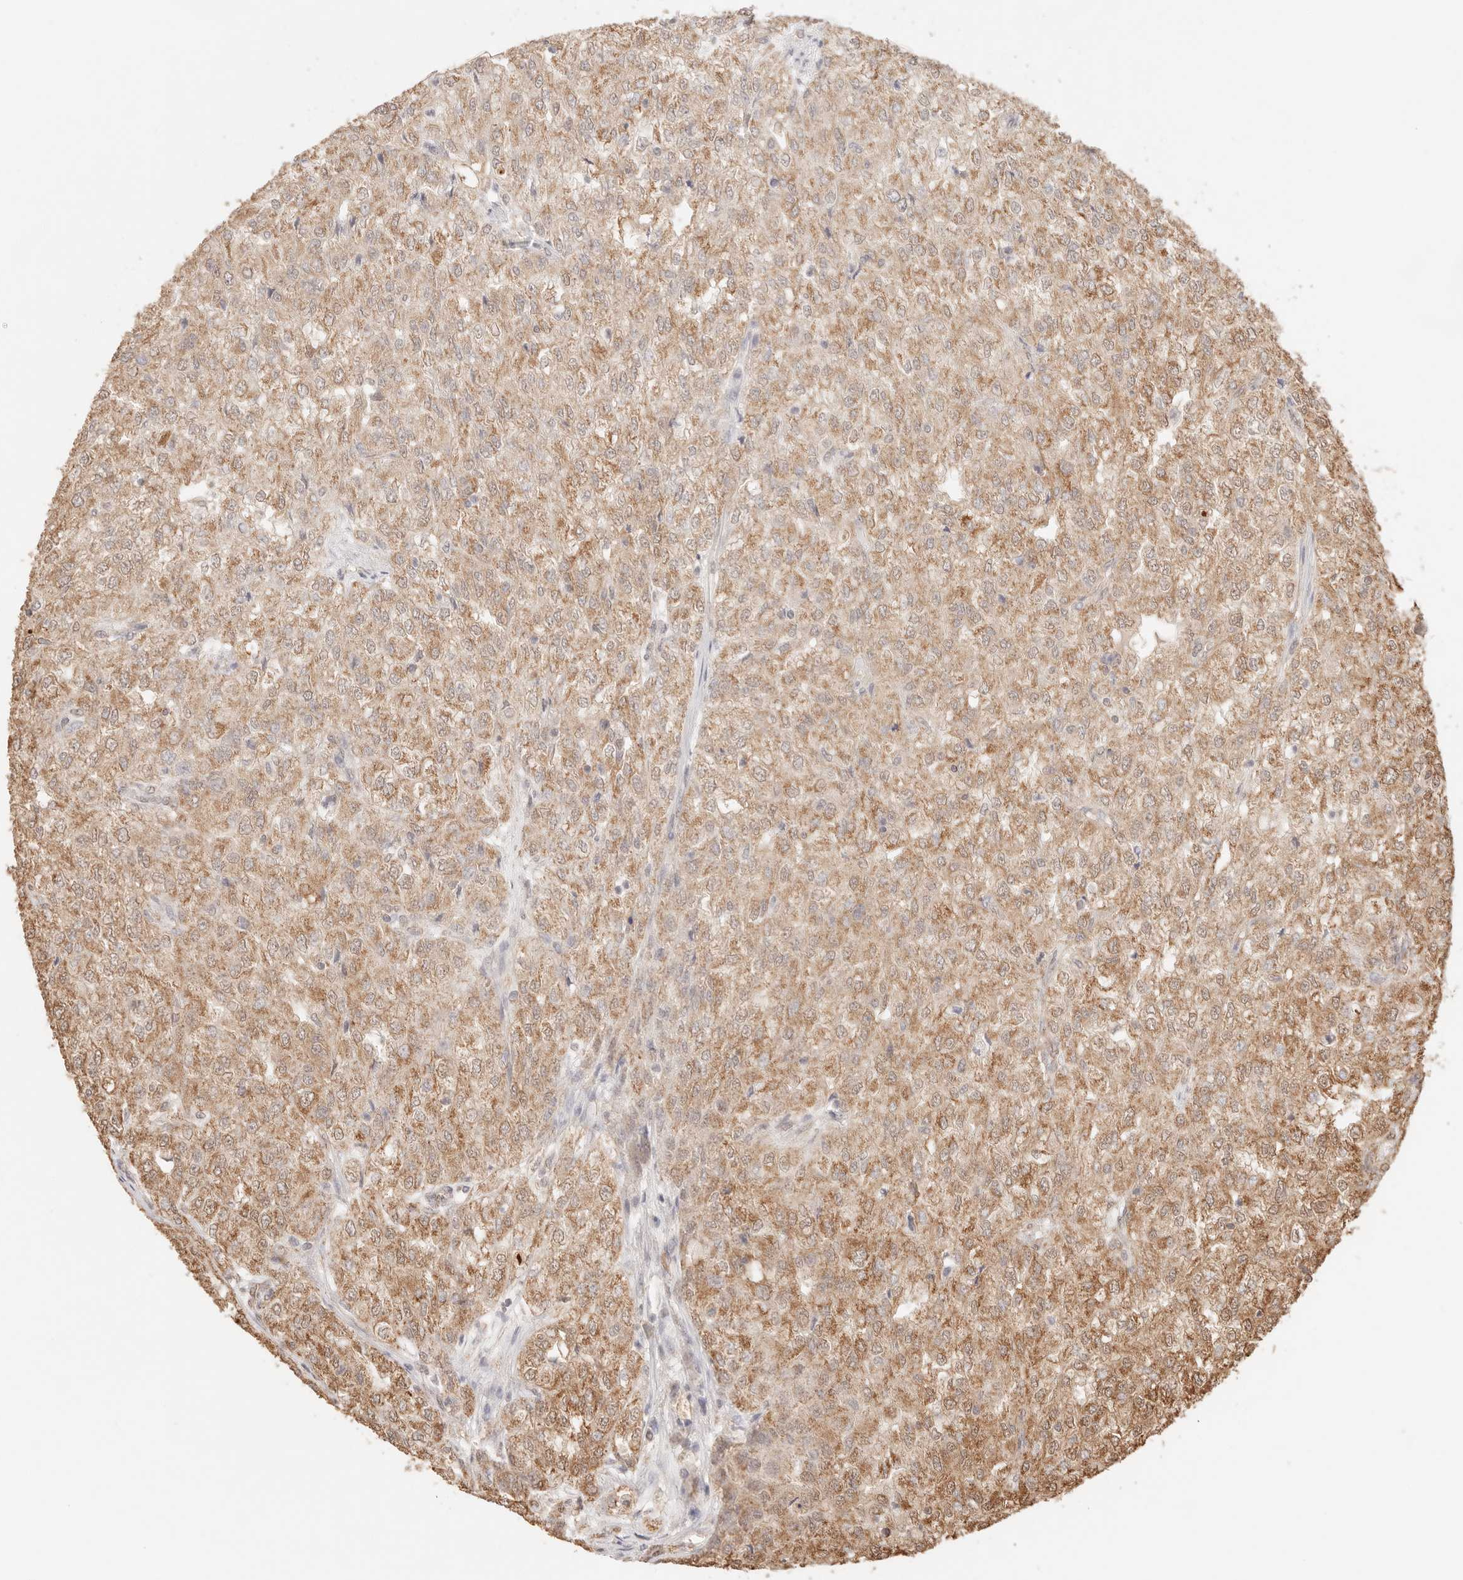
{"staining": {"intensity": "moderate", "quantity": ">75%", "location": "cytoplasmic/membranous"}, "tissue": "renal cancer", "cell_type": "Tumor cells", "image_type": "cancer", "snomed": [{"axis": "morphology", "description": "Adenocarcinoma, NOS"}, {"axis": "topography", "description": "Kidney"}], "caption": "Human renal cancer (adenocarcinoma) stained with a protein marker demonstrates moderate staining in tumor cells.", "gene": "IL1R2", "patient": {"sex": "female", "age": 54}}